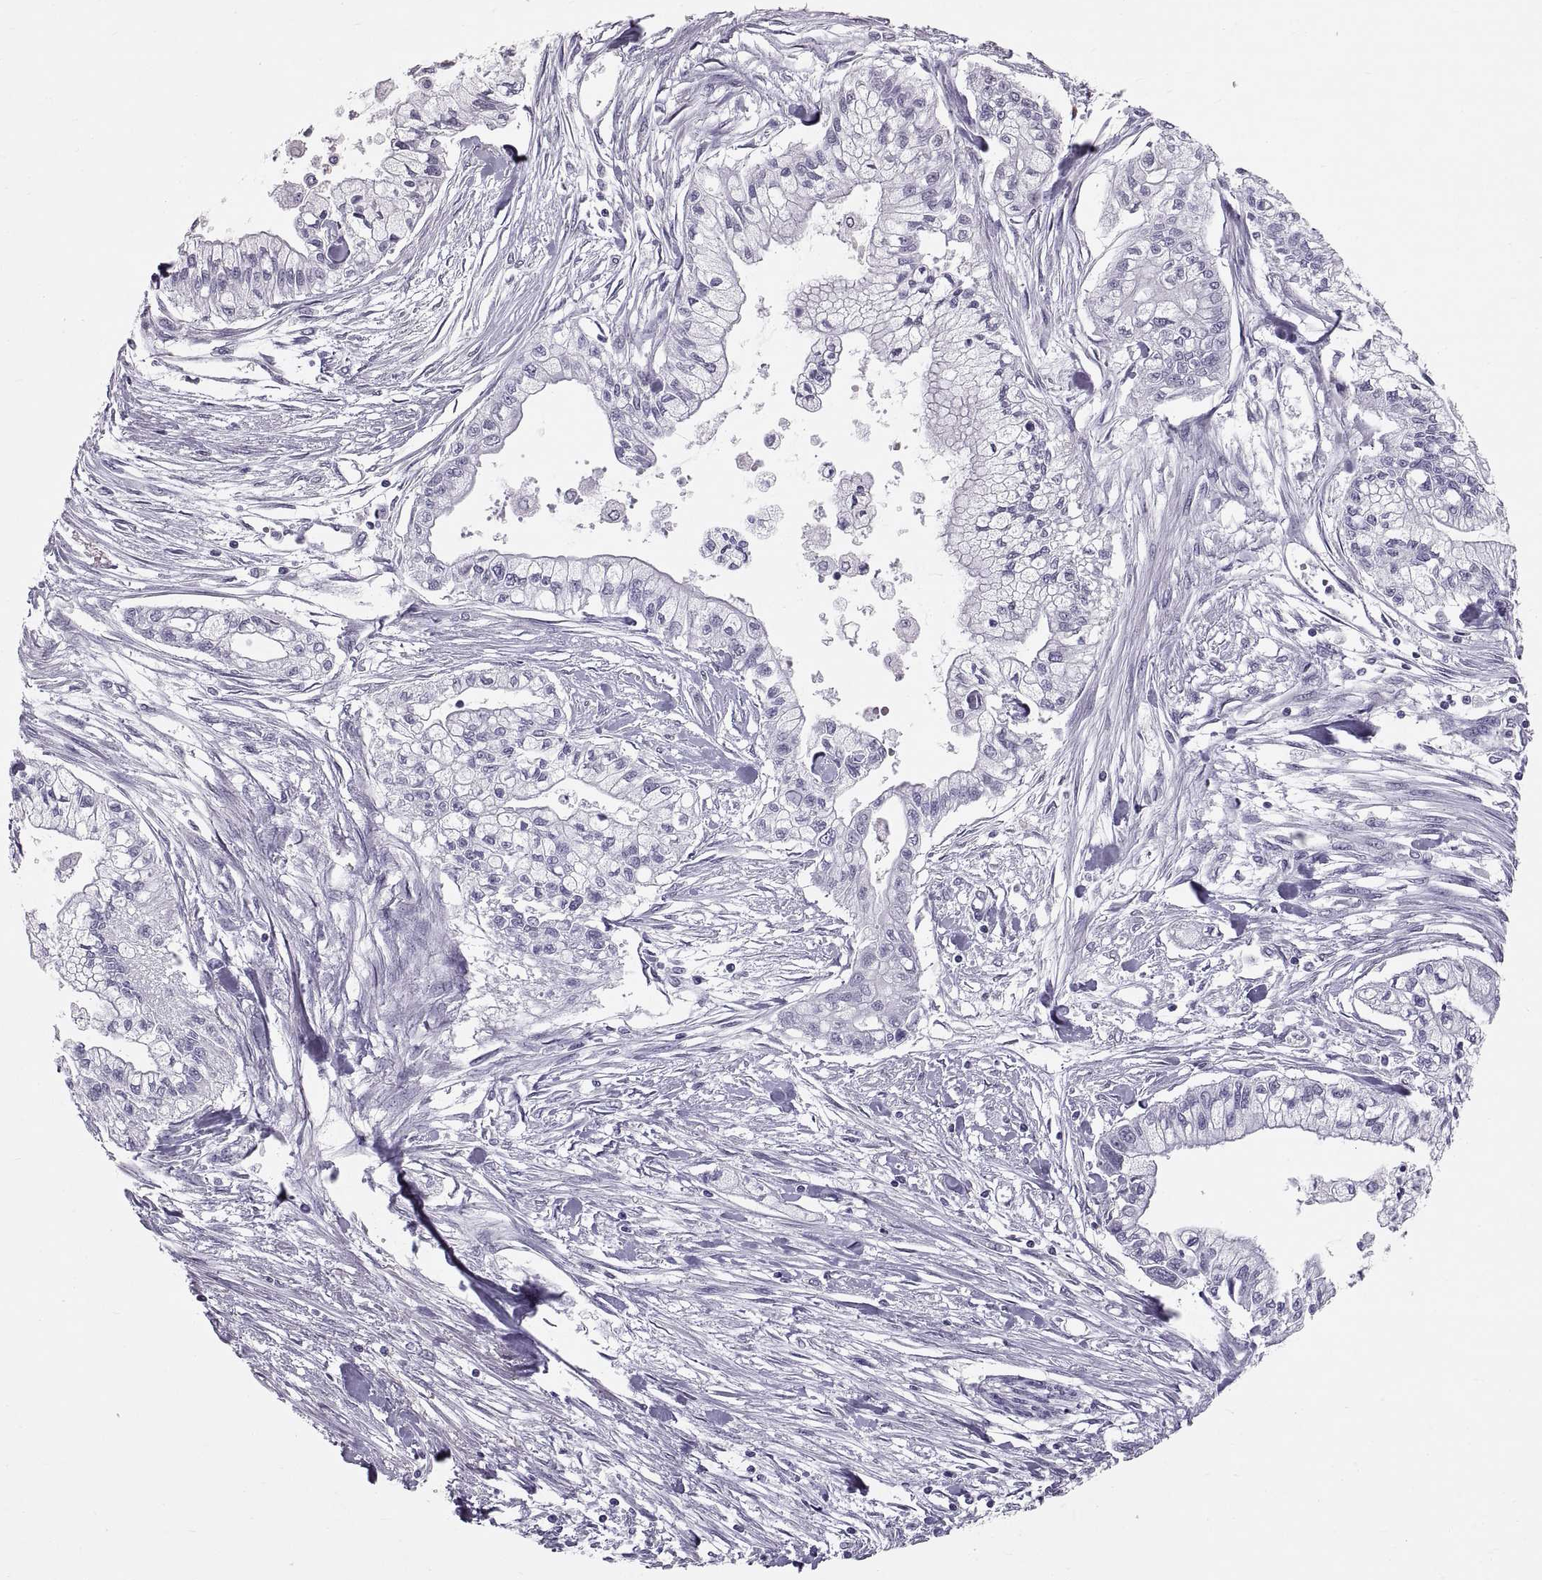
{"staining": {"intensity": "negative", "quantity": "none", "location": "none"}, "tissue": "pancreatic cancer", "cell_type": "Tumor cells", "image_type": "cancer", "snomed": [{"axis": "morphology", "description": "Adenocarcinoma, NOS"}, {"axis": "topography", "description": "Pancreas"}], "caption": "Pancreatic cancer was stained to show a protein in brown. There is no significant positivity in tumor cells.", "gene": "SPACDR", "patient": {"sex": "male", "age": 54}}